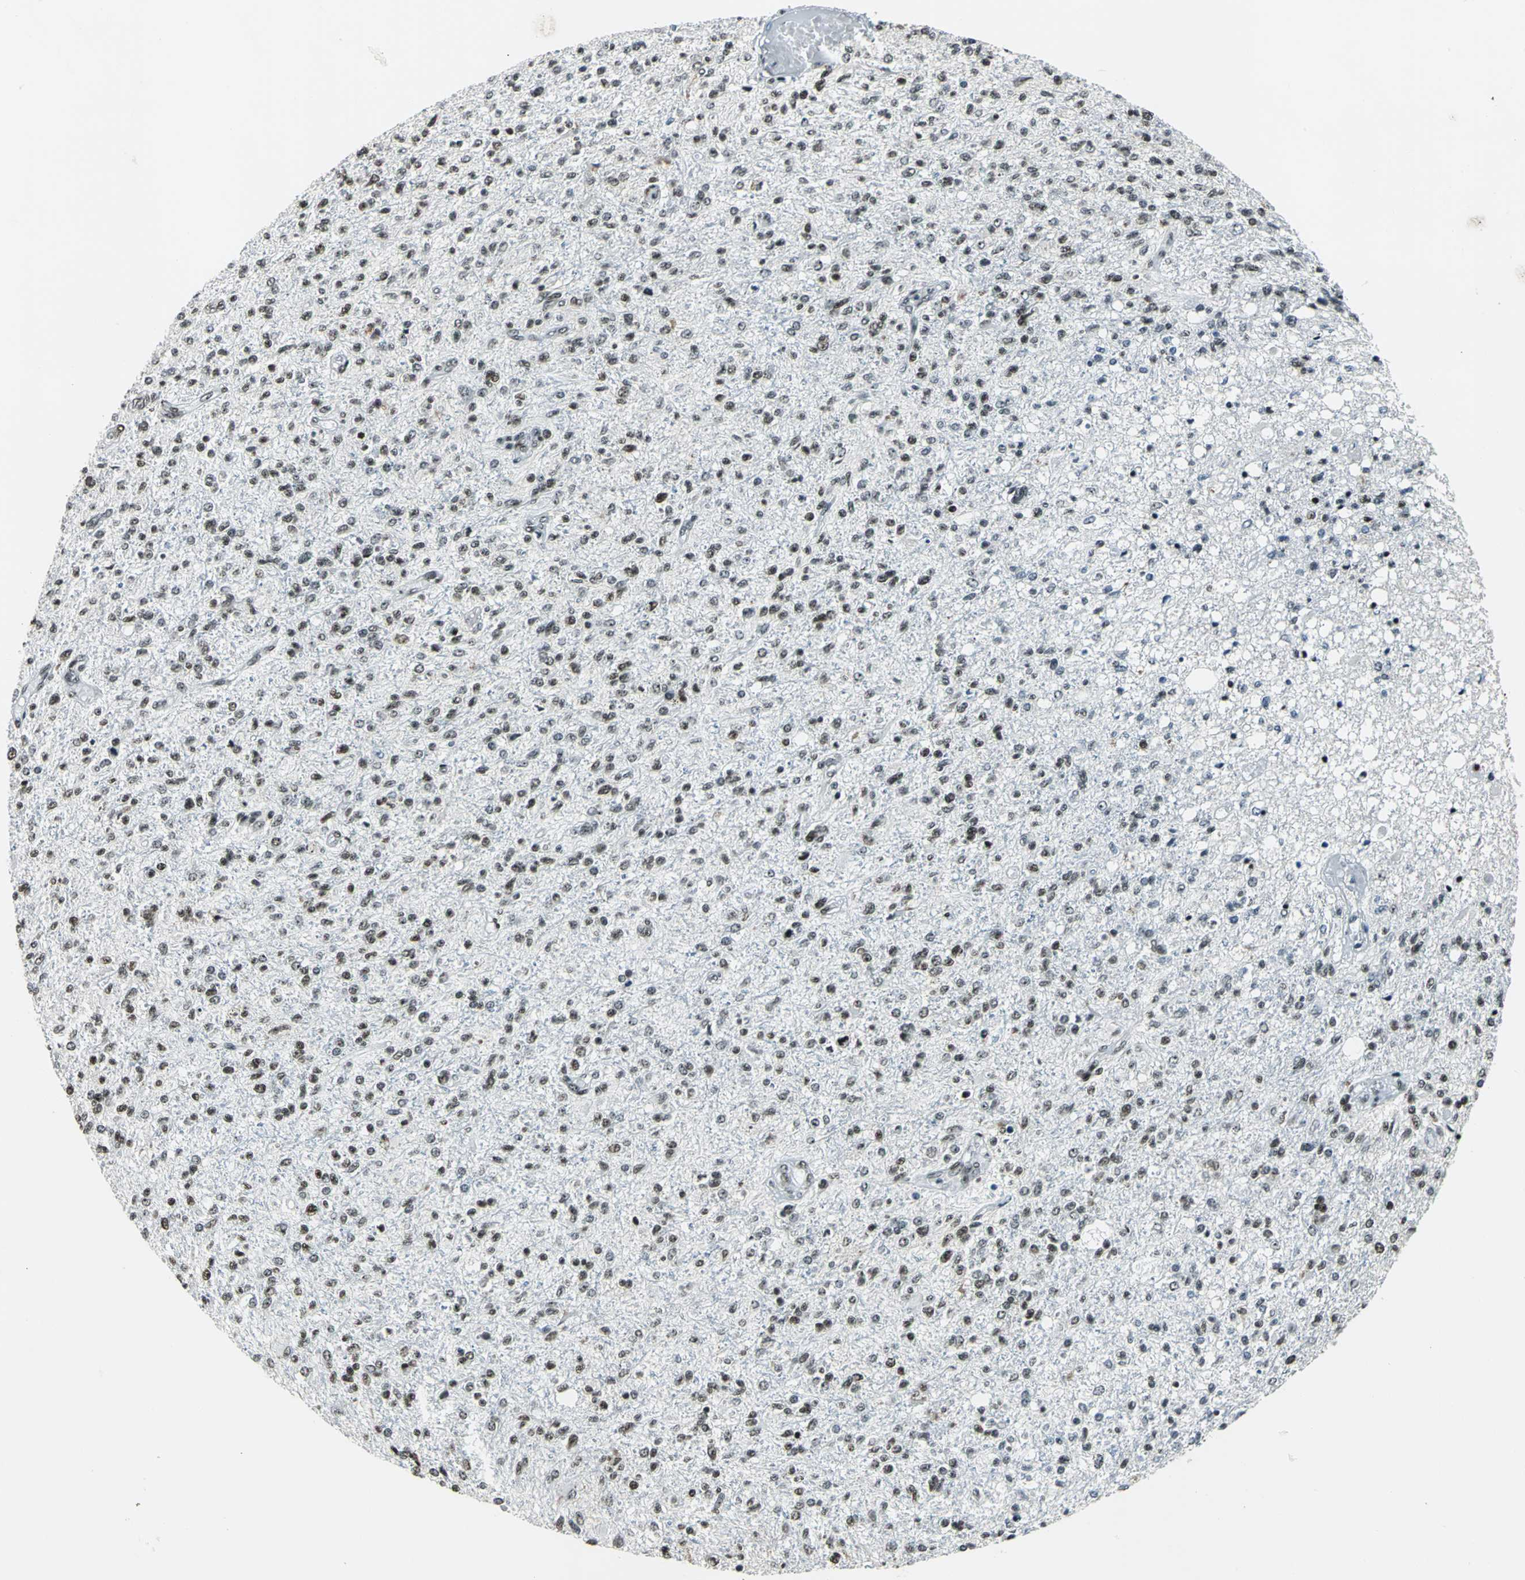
{"staining": {"intensity": "weak", "quantity": "<25%", "location": "nuclear"}, "tissue": "glioma", "cell_type": "Tumor cells", "image_type": "cancer", "snomed": [{"axis": "morphology", "description": "Glioma, malignant, High grade"}, {"axis": "topography", "description": "Cerebral cortex"}], "caption": "Malignant high-grade glioma was stained to show a protein in brown. There is no significant positivity in tumor cells.", "gene": "UBTF", "patient": {"sex": "male", "age": 76}}